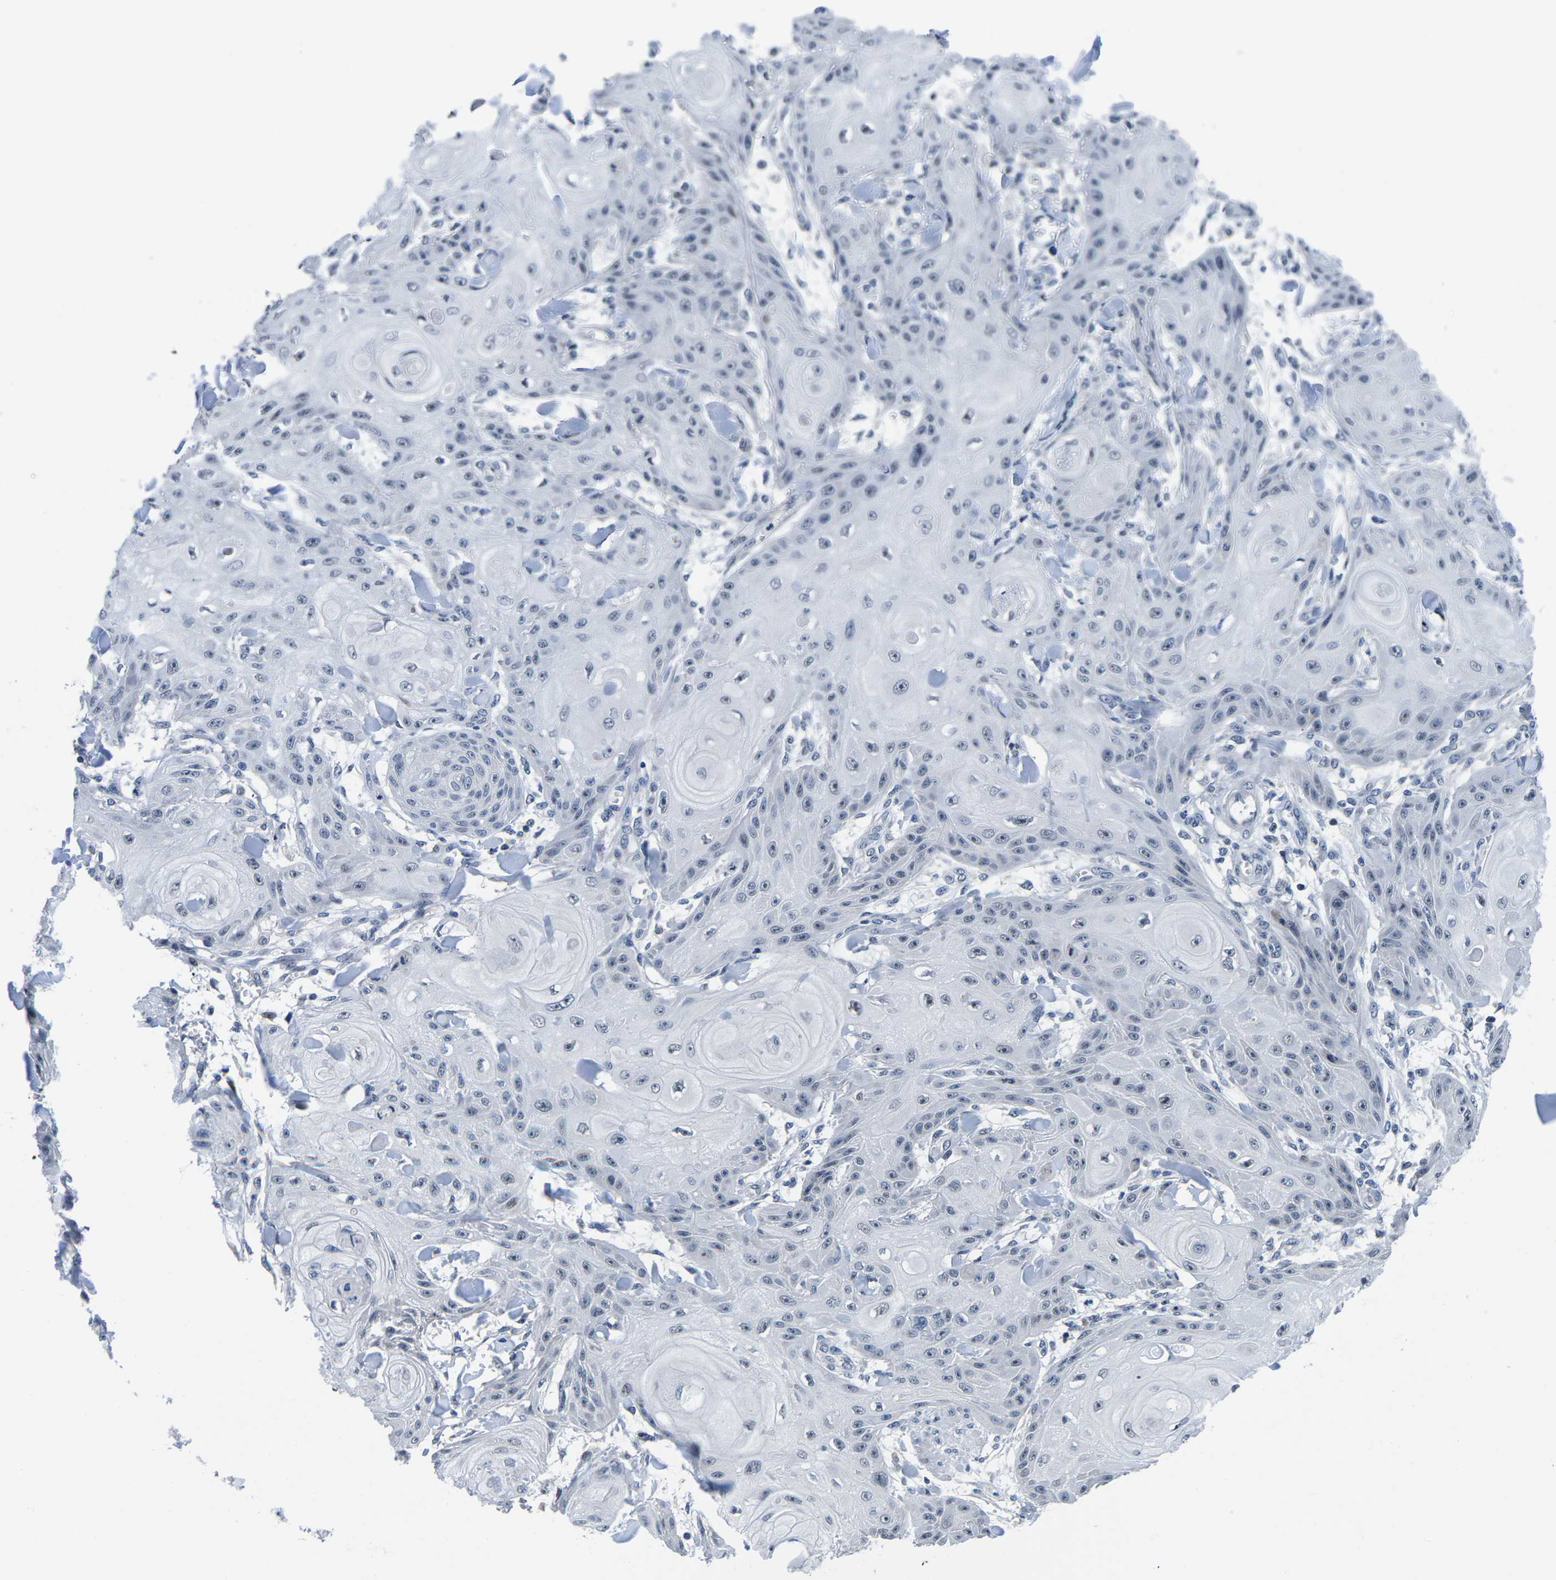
{"staining": {"intensity": "negative", "quantity": "none", "location": "none"}, "tissue": "skin cancer", "cell_type": "Tumor cells", "image_type": "cancer", "snomed": [{"axis": "morphology", "description": "Squamous cell carcinoma, NOS"}, {"axis": "topography", "description": "Skin"}], "caption": "DAB (3,3'-diaminobenzidine) immunohistochemical staining of skin cancer displays no significant positivity in tumor cells. (Stains: DAB IHC with hematoxylin counter stain, Microscopy: brightfield microscopy at high magnification).", "gene": "CDC73", "patient": {"sex": "male", "age": 74}}